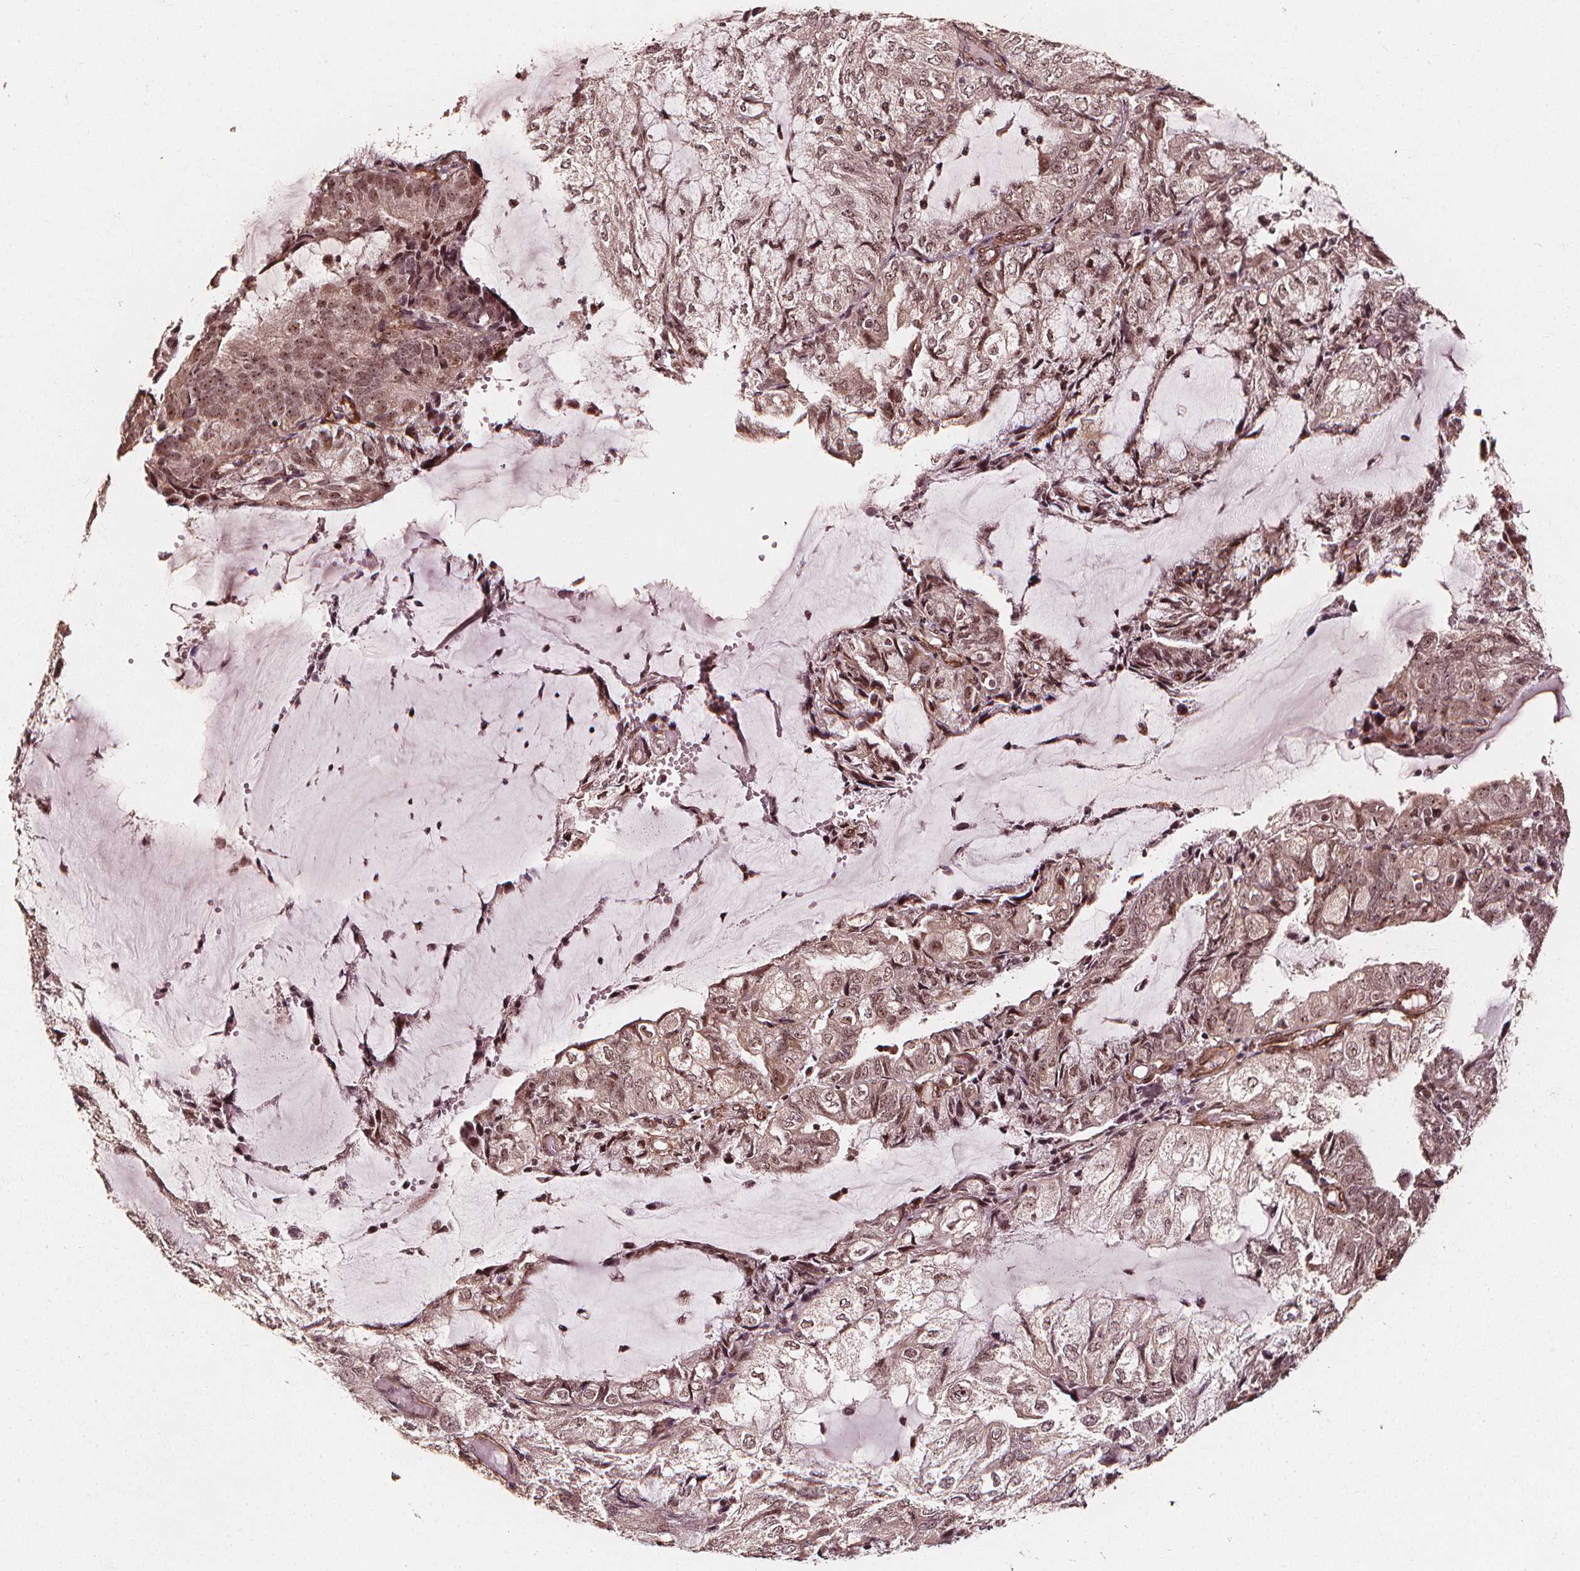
{"staining": {"intensity": "moderate", "quantity": ">75%", "location": "nuclear"}, "tissue": "endometrial cancer", "cell_type": "Tumor cells", "image_type": "cancer", "snomed": [{"axis": "morphology", "description": "Adenocarcinoma, NOS"}, {"axis": "topography", "description": "Endometrium"}], "caption": "Immunohistochemistry (IHC) of endometrial adenocarcinoma displays medium levels of moderate nuclear staining in about >75% of tumor cells.", "gene": "EXOSC9", "patient": {"sex": "female", "age": 81}}